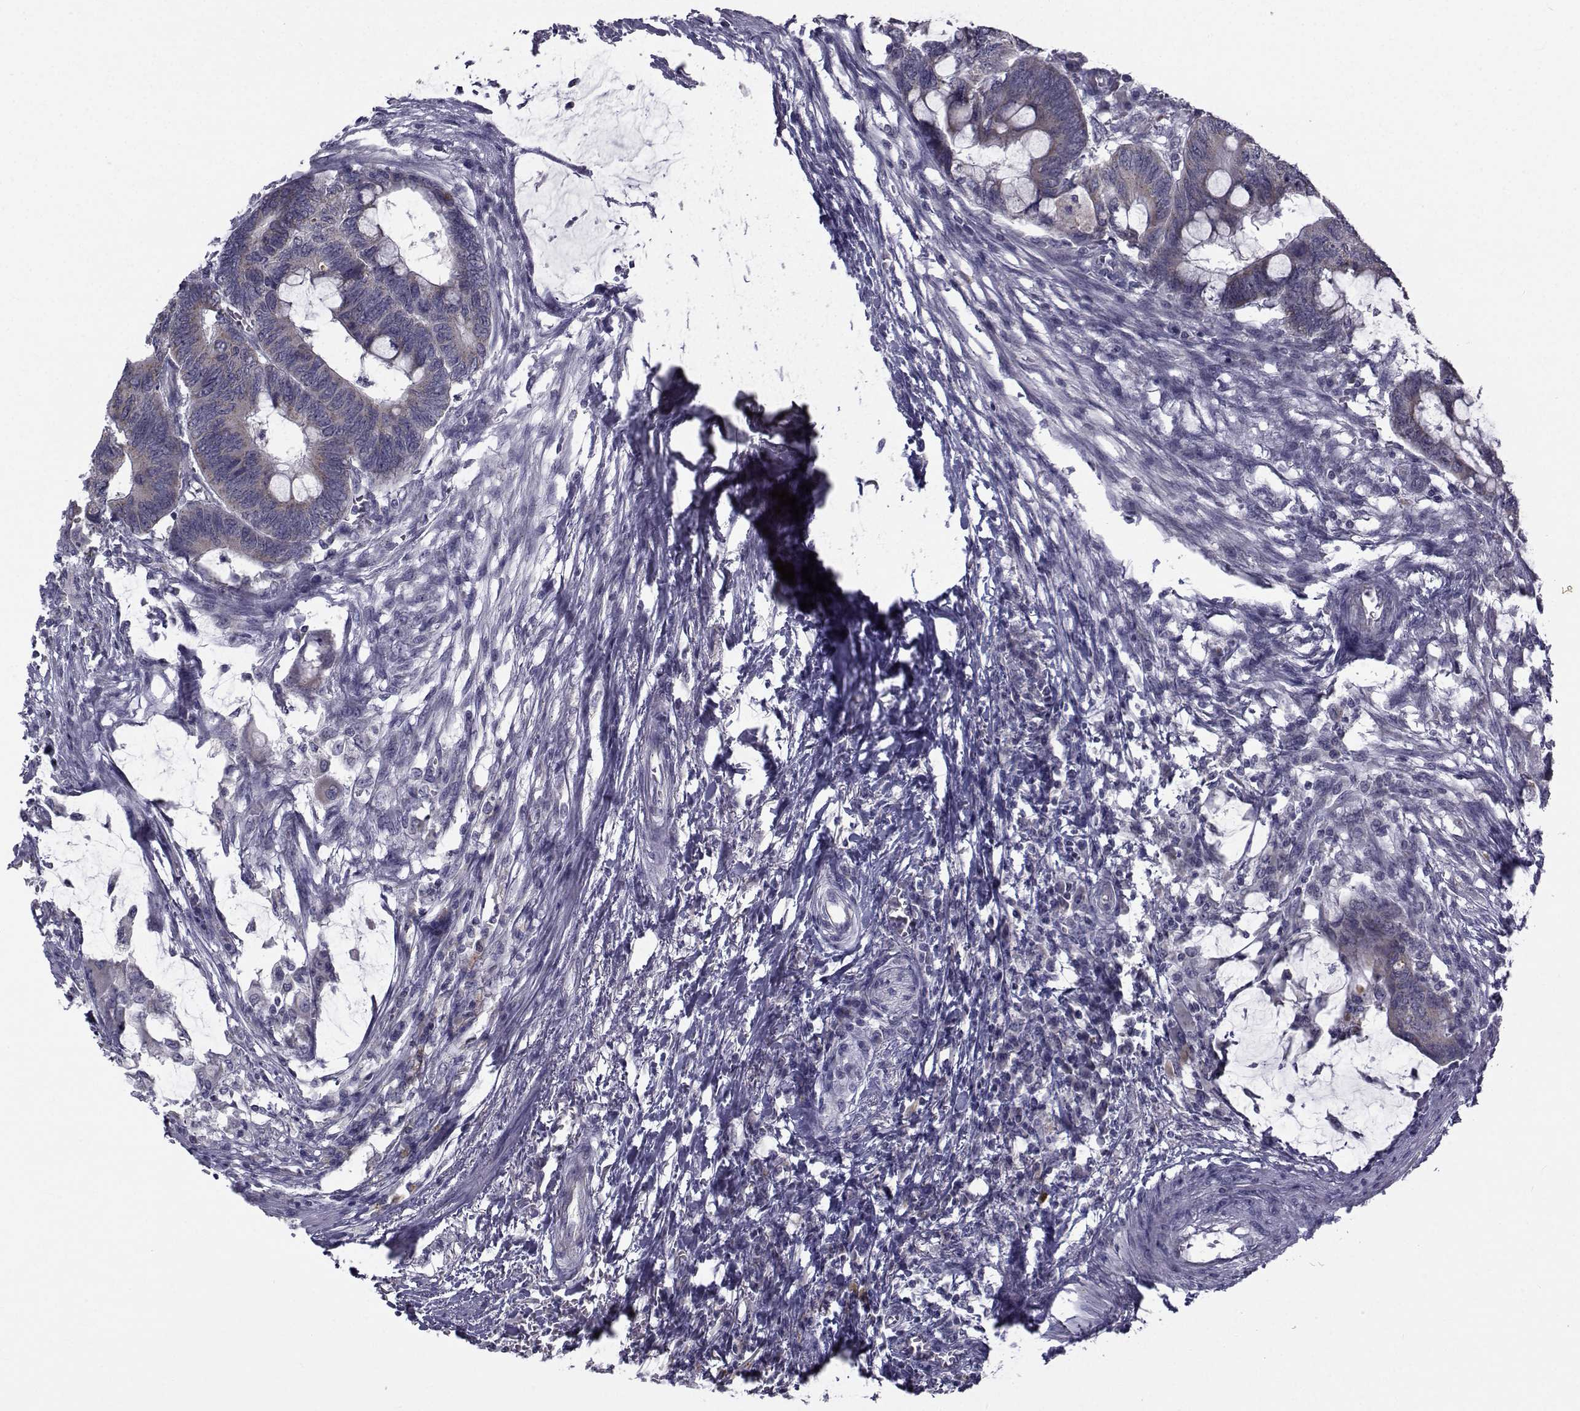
{"staining": {"intensity": "negative", "quantity": "none", "location": "none"}, "tissue": "colorectal cancer", "cell_type": "Tumor cells", "image_type": "cancer", "snomed": [{"axis": "morphology", "description": "Normal tissue, NOS"}, {"axis": "morphology", "description": "Adenocarcinoma, NOS"}, {"axis": "topography", "description": "Rectum"}, {"axis": "topography", "description": "Peripheral nerve tissue"}], "caption": "An IHC histopathology image of adenocarcinoma (colorectal) is shown. There is no staining in tumor cells of adenocarcinoma (colorectal). Brightfield microscopy of immunohistochemistry (IHC) stained with DAB (3,3'-diaminobenzidine) (brown) and hematoxylin (blue), captured at high magnification.", "gene": "ANGPT1", "patient": {"sex": "male", "age": 92}}